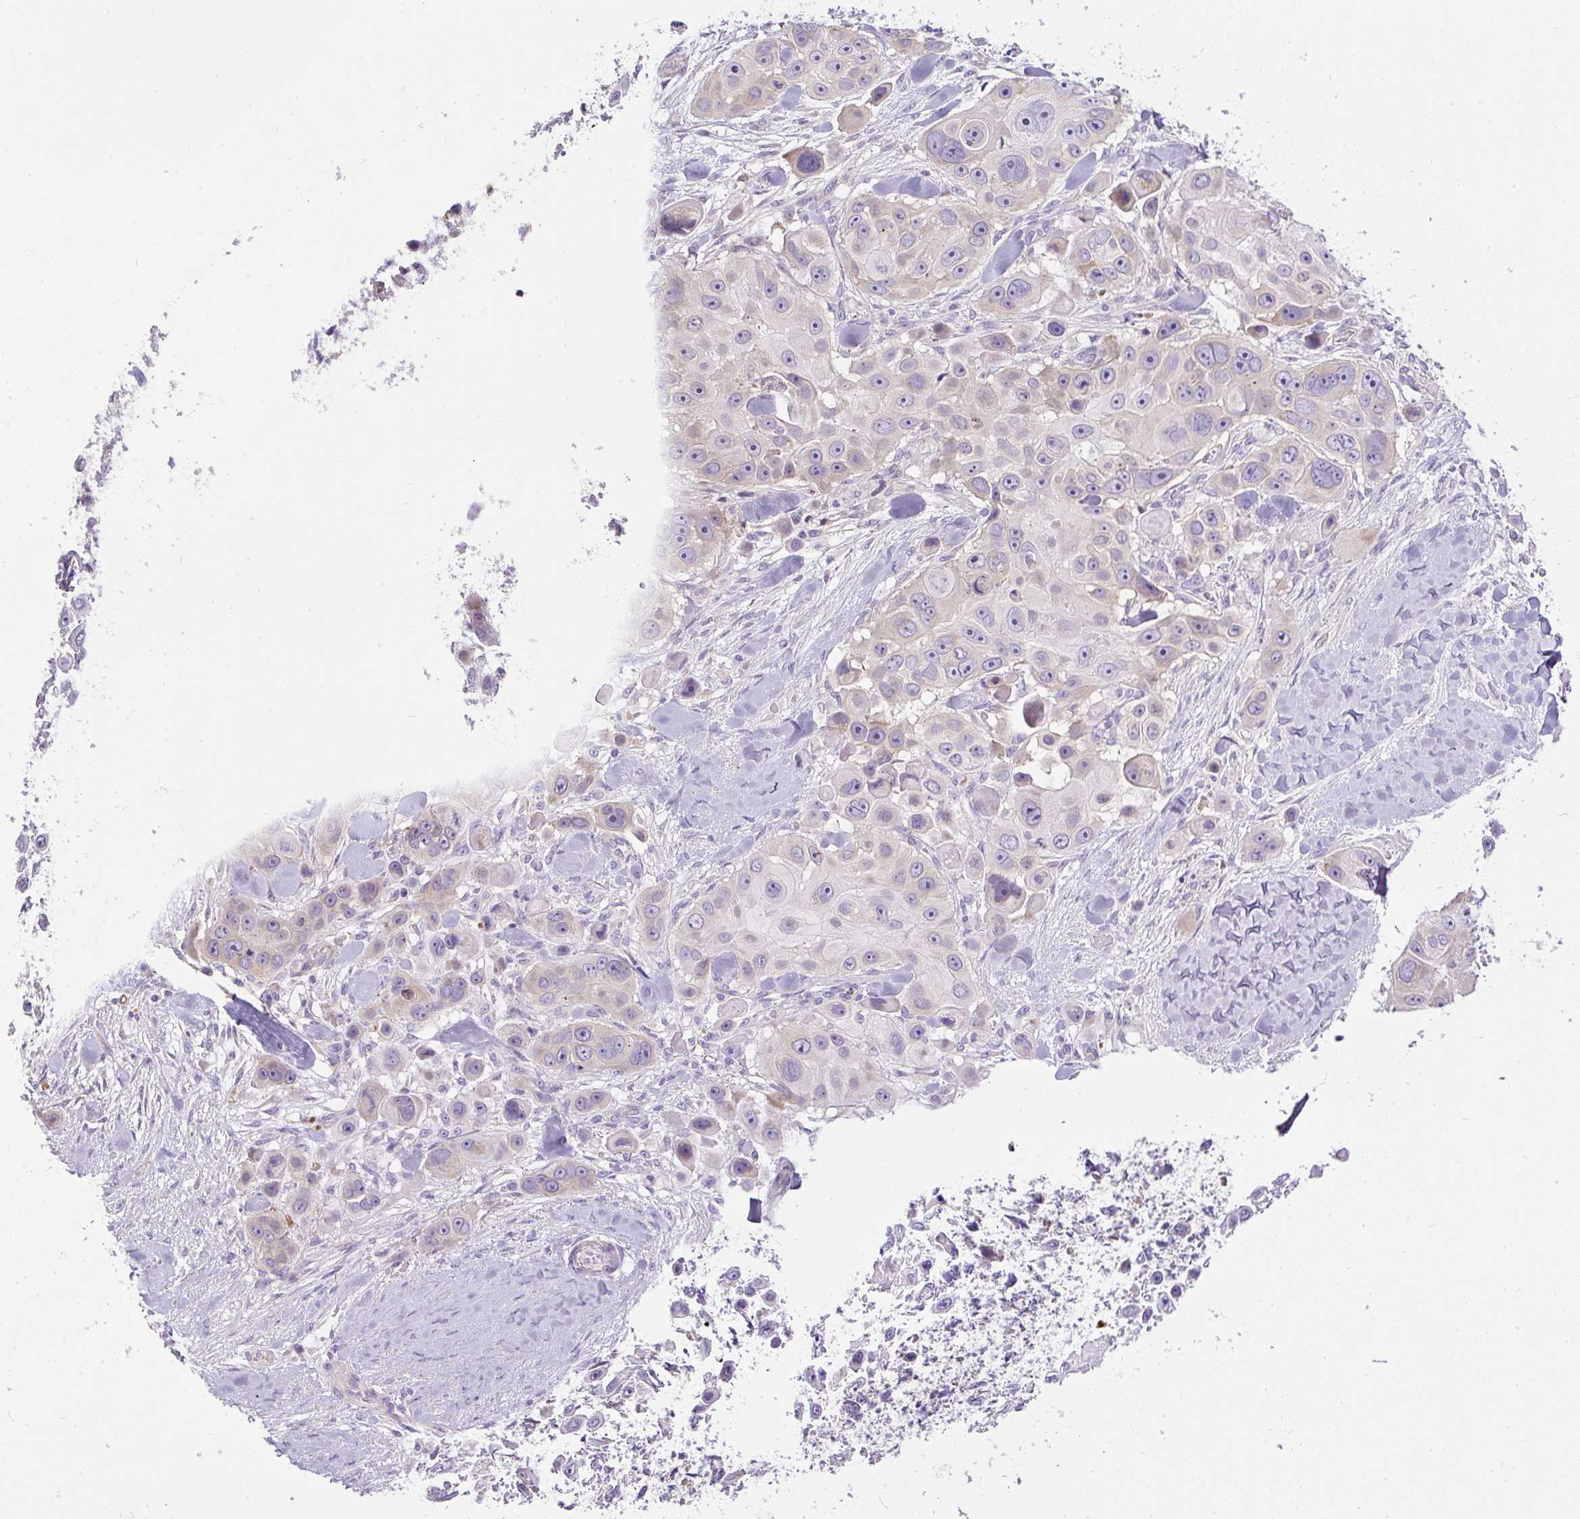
{"staining": {"intensity": "negative", "quantity": "none", "location": "none"}, "tissue": "skin cancer", "cell_type": "Tumor cells", "image_type": "cancer", "snomed": [{"axis": "morphology", "description": "Squamous cell carcinoma, NOS"}, {"axis": "topography", "description": "Skin"}], "caption": "Micrograph shows no significant protein staining in tumor cells of squamous cell carcinoma (skin).", "gene": "CFAP47", "patient": {"sex": "male", "age": 67}}